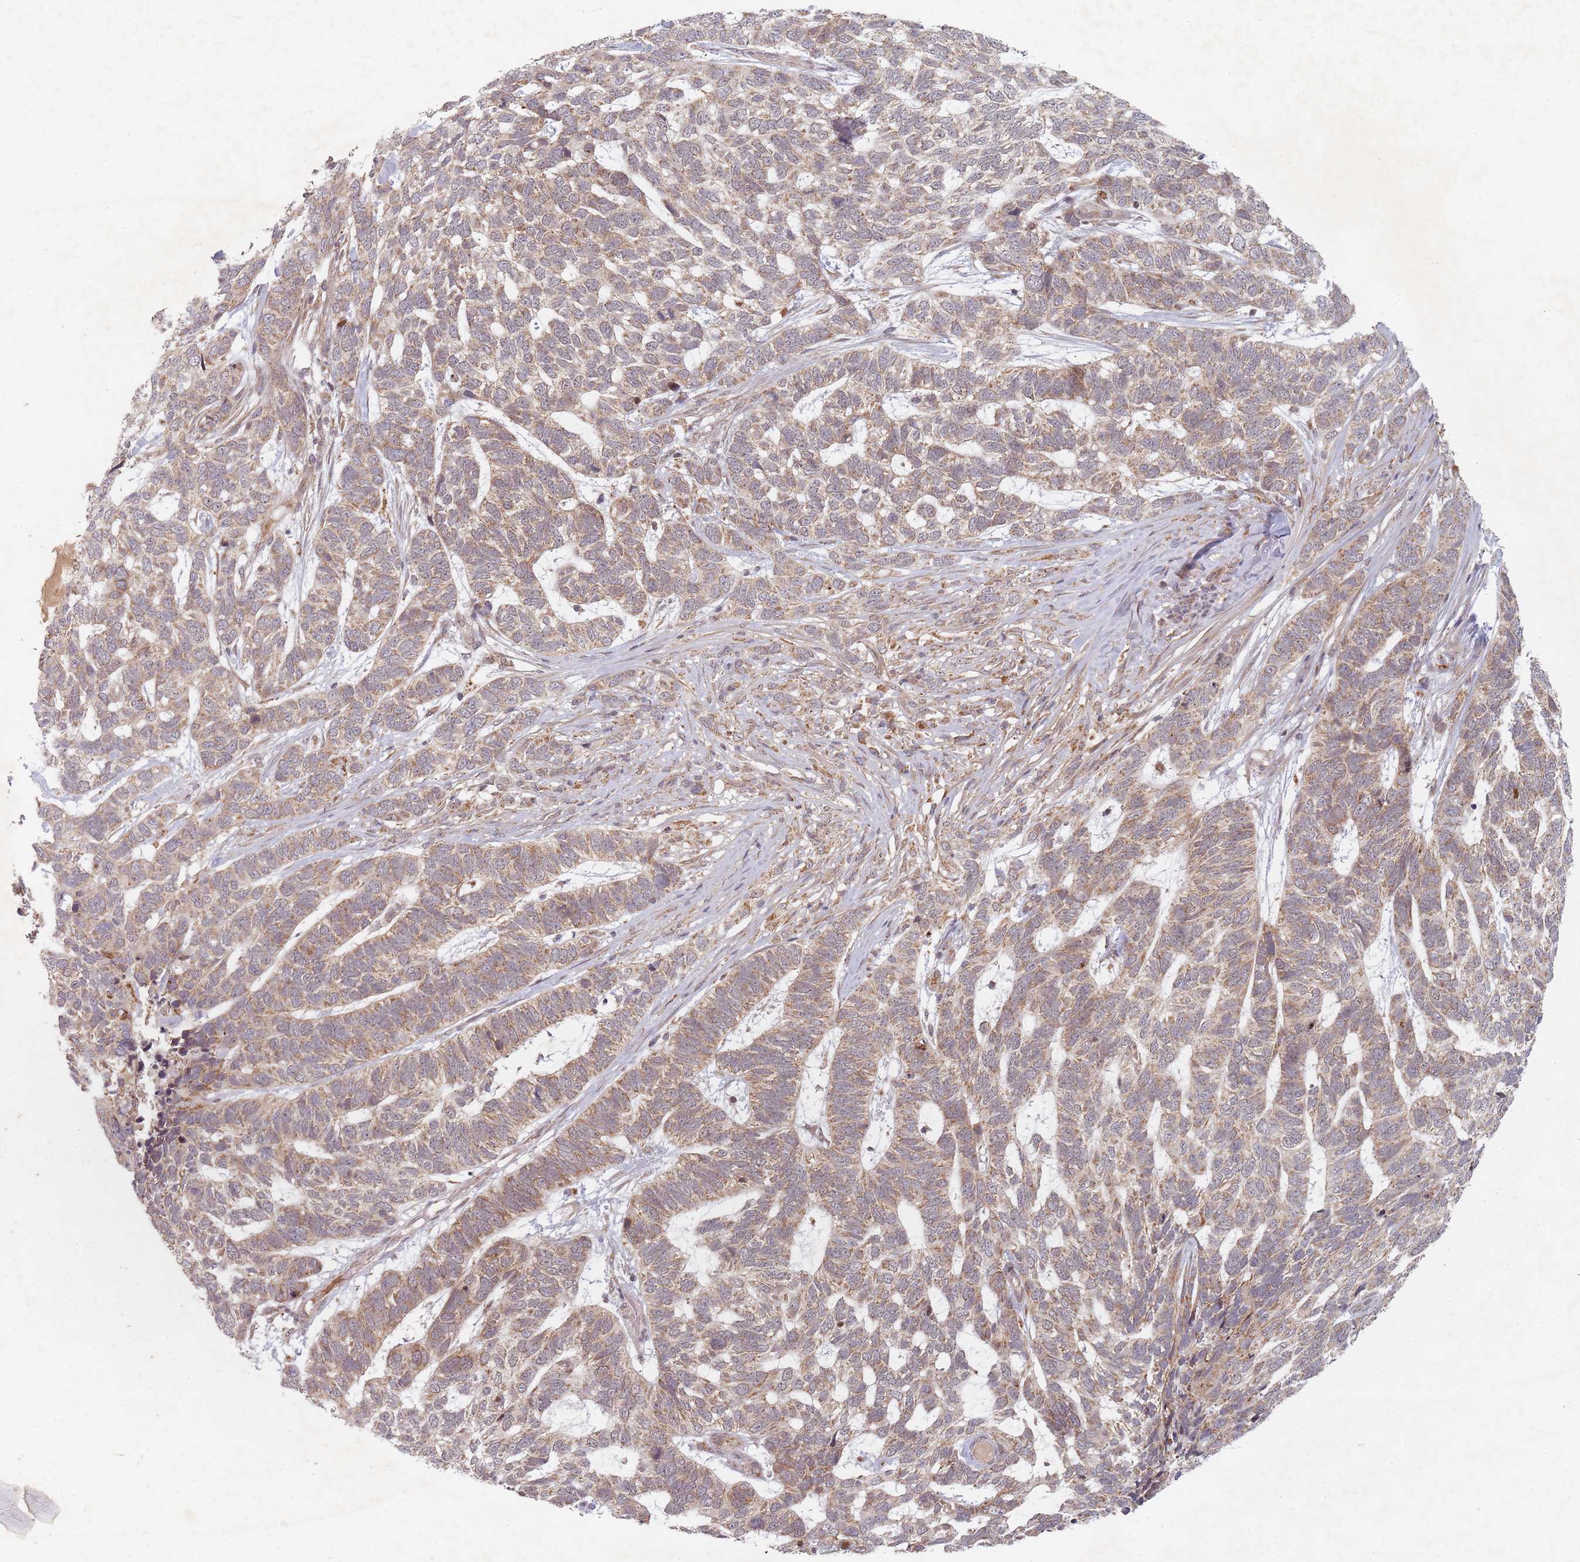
{"staining": {"intensity": "moderate", "quantity": ">75%", "location": "cytoplasmic/membranous"}, "tissue": "skin cancer", "cell_type": "Tumor cells", "image_type": "cancer", "snomed": [{"axis": "morphology", "description": "Basal cell carcinoma"}, {"axis": "topography", "description": "Skin"}], "caption": "Moderate cytoplasmic/membranous positivity for a protein is identified in approximately >75% of tumor cells of basal cell carcinoma (skin) using IHC.", "gene": "RADX", "patient": {"sex": "female", "age": 65}}